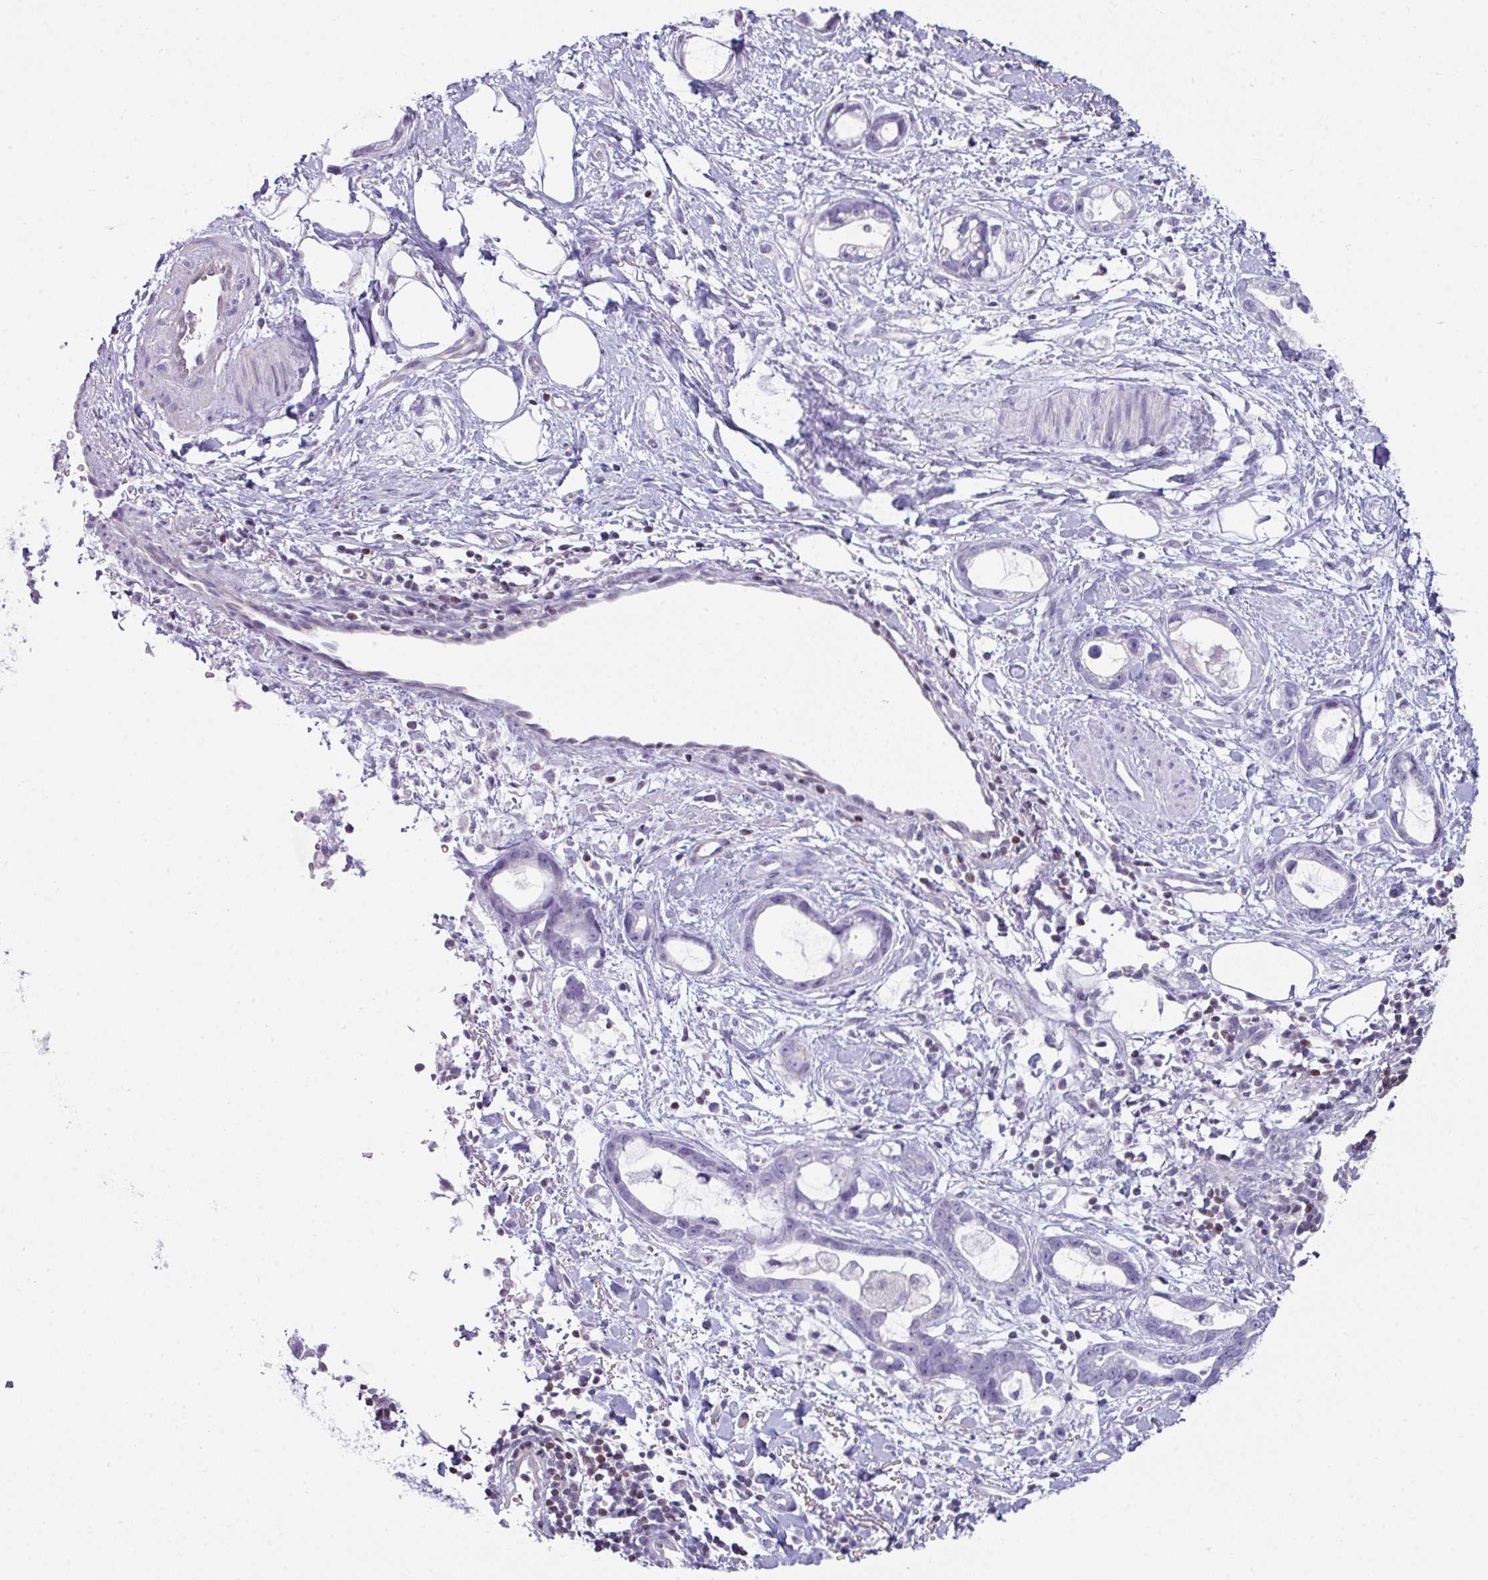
{"staining": {"intensity": "negative", "quantity": "none", "location": "none"}, "tissue": "stomach cancer", "cell_type": "Tumor cells", "image_type": "cancer", "snomed": [{"axis": "morphology", "description": "Adenocarcinoma, NOS"}, {"axis": "topography", "description": "Stomach"}], "caption": "This image is of stomach cancer stained with immunohistochemistry to label a protein in brown with the nuclei are counter-stained blue. There is no staining in tumor cells. (DAB (3,3'-diaminobenzidine) immunohistochemistry, high magnification).", "gene": "STAT5A", "patient": {"sex": "male", "age": 55}}